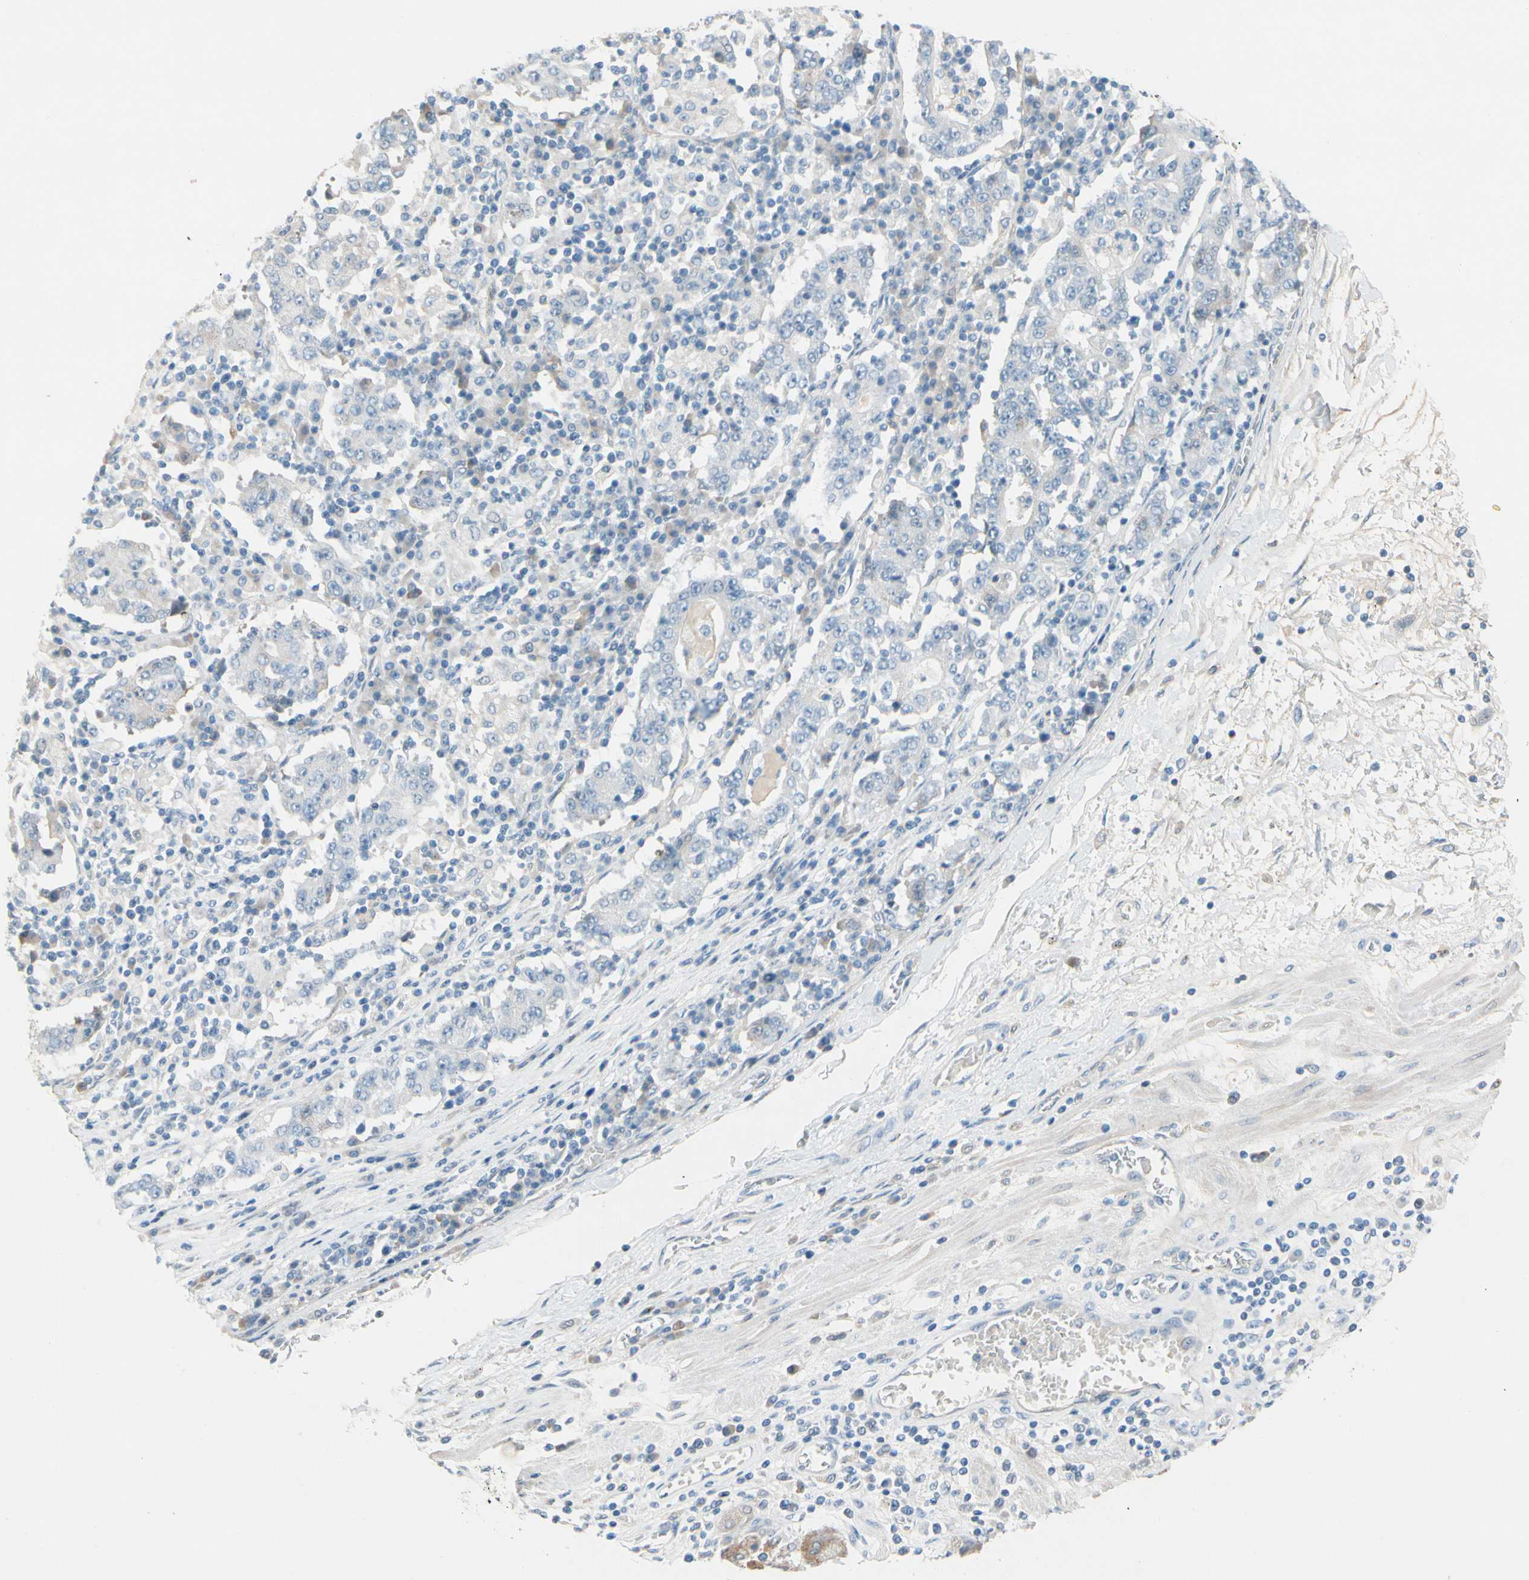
{"staining": {"intensity": "negative", "quantity": "none", "location": "none"}, "tissue": "stomach cancer", "cell_type": "Tumor cells", "image_type": "cancer", "snomed": [{"axis": "morphology", "description": "Normal tissue, NOS"}, {"axis": "morphology", "description": "Adenocarcinoma, NOS"}, {"axis": "topography", "description": "Stomach, upper"}, {"axis": "topography", "description": "Stomach"}], "caption": "Protein analysis of adenocarcinoma (stomach) reveals no significant expression in tumor cells. The staining is performed using DAB brown chromogen with nuclei counter-stained in using hematoxylin.", "gene": "CNDP1", "patient": {"sex": "male", "age": 59}}